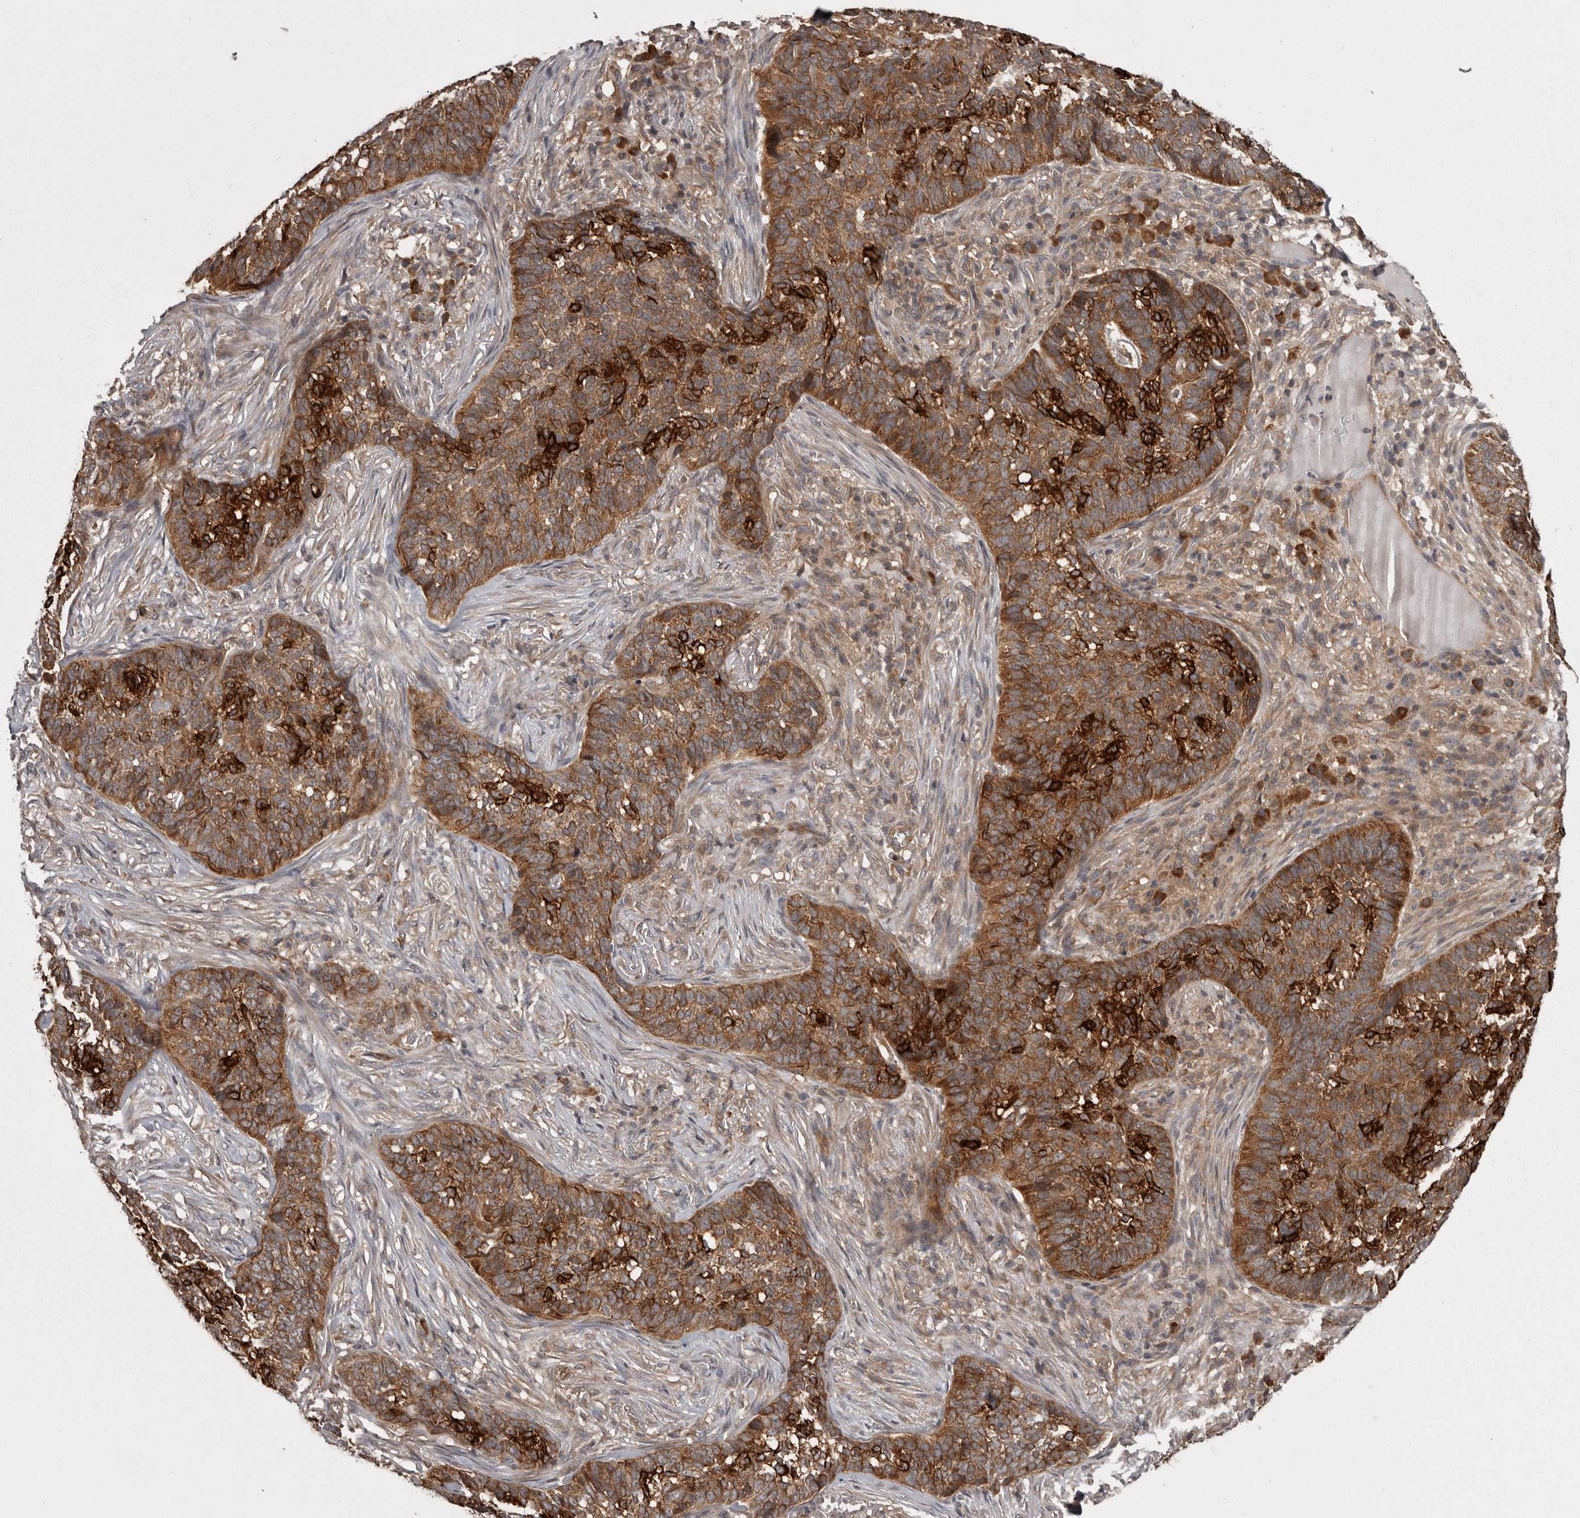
{"staining": {"intensity": "moderate", "quantity": ">75%", "location": "cytoplasmic/membranous"}, "tissue": "skin cancer", "cell_type": "Tumor cells", "image_type": "cancer", "snomed": [{"axis": "morphology", "description": "Basal cell carcinoma"}, {"axis": "topography", "description": "Skin"}], "caption": "Protein analysis of skin cancer (basal cell carcinoma) tissue shows moderate cytoplasmic/membranous staining in approximately >75% of tumor cells. Using DAB (3,3'-diaminobenzidine) (brown) and hematoxylin (blue) stains, captured at high magnification using brightfield microscopy.", "gene": "DARS1", "patient": {"sex": "male", "age": 85}}